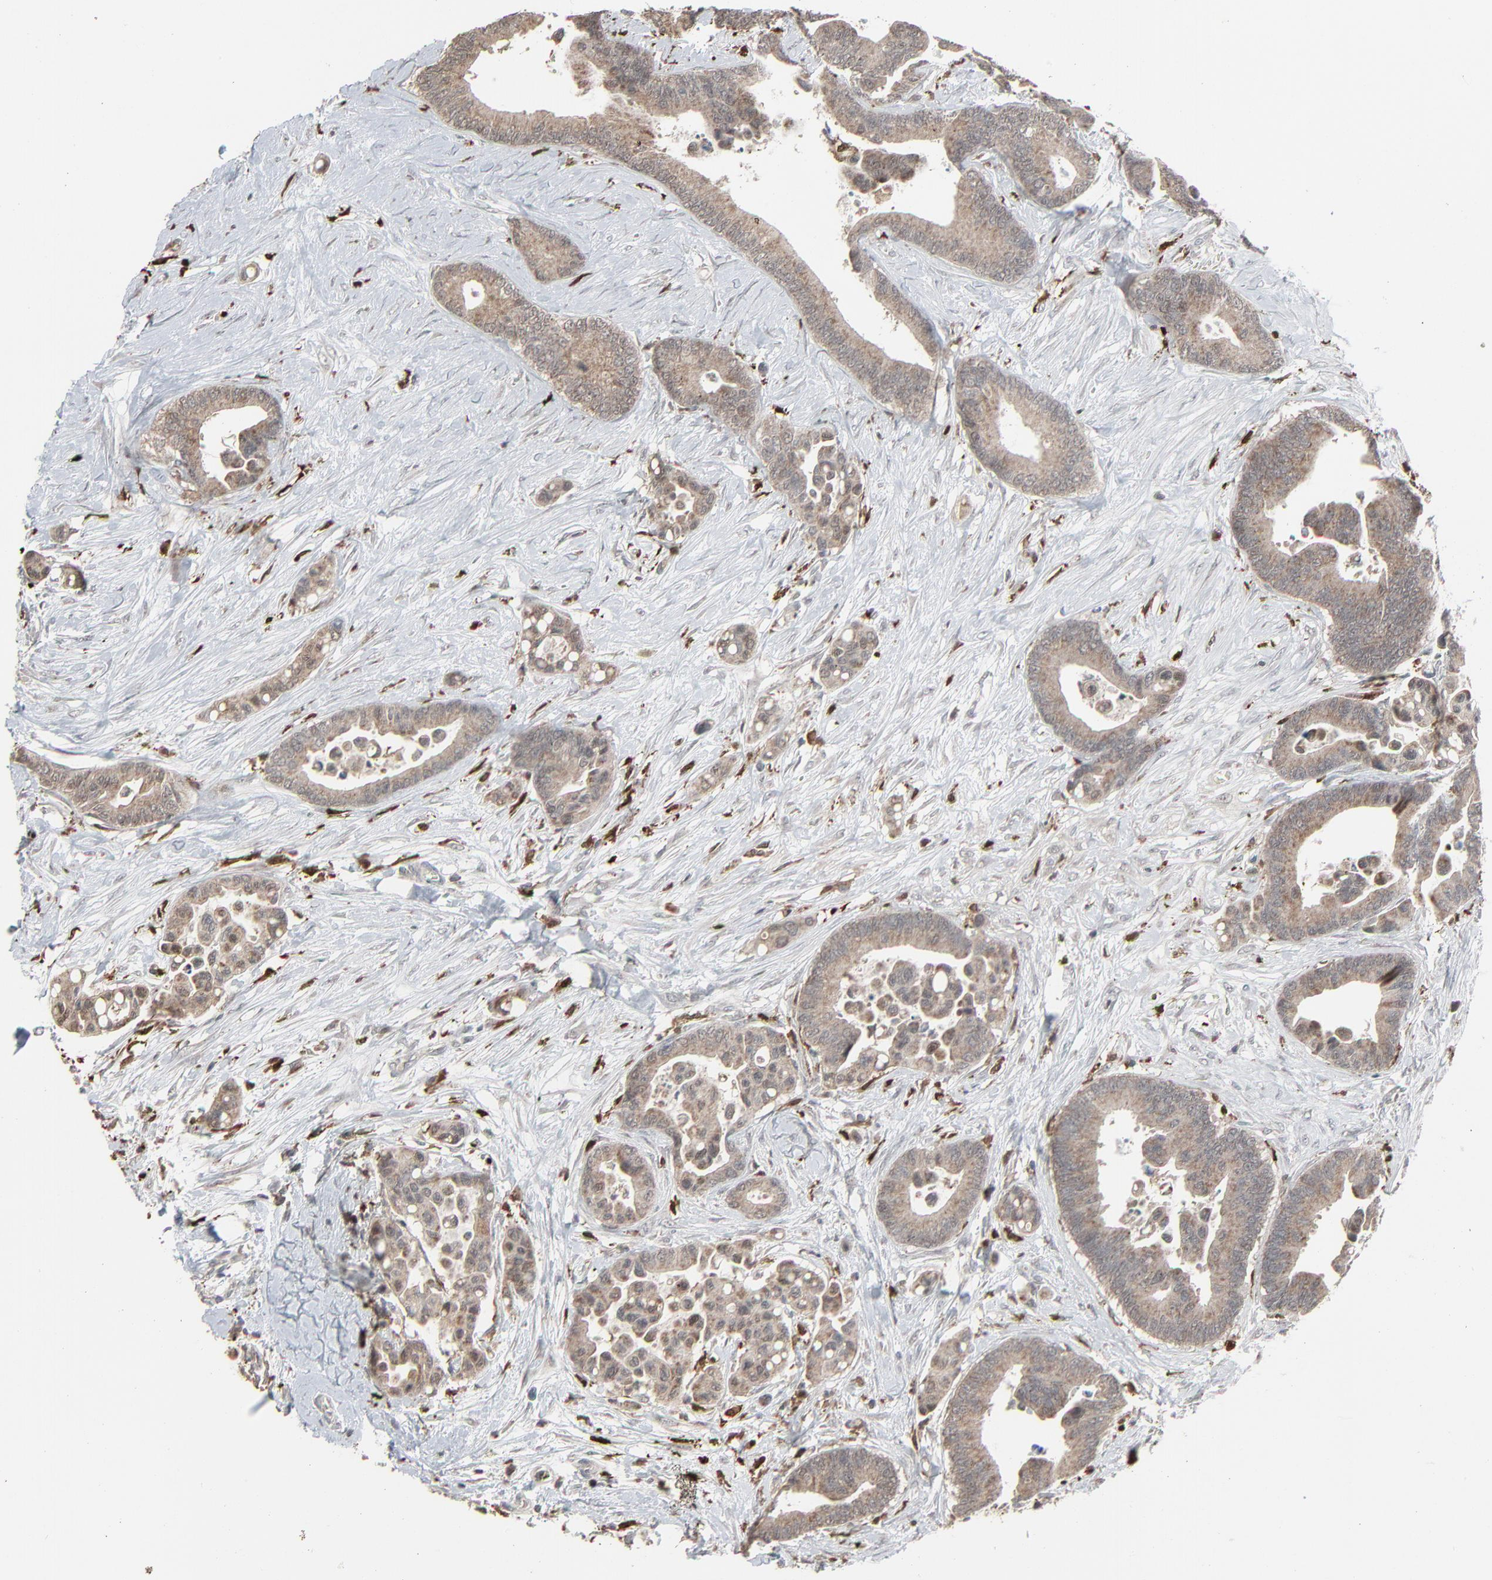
{"staining": {"intensity": "weak", "quantity": ">75%", "location": "cytoplasmic/membranous"}, "tissue": "colorectal cancer", "cell_type": "Tumor cells", "image_type": "cancer", "snomed": [{"axis": "morphology", "description": "Adenocarcinoma, NOS"}, {"axis": "topography", "description": "Colon"}], "caption": "Protein staining of adenocarcinoma (colorectal) tissue displays weak cytoplasmic/membranous expression in approximately >75% of tumor cells. (IHC, brightfield microscopy, high magnification).", "gene": "DOCK8", "patient": {"sex": "male", "age": 82}}